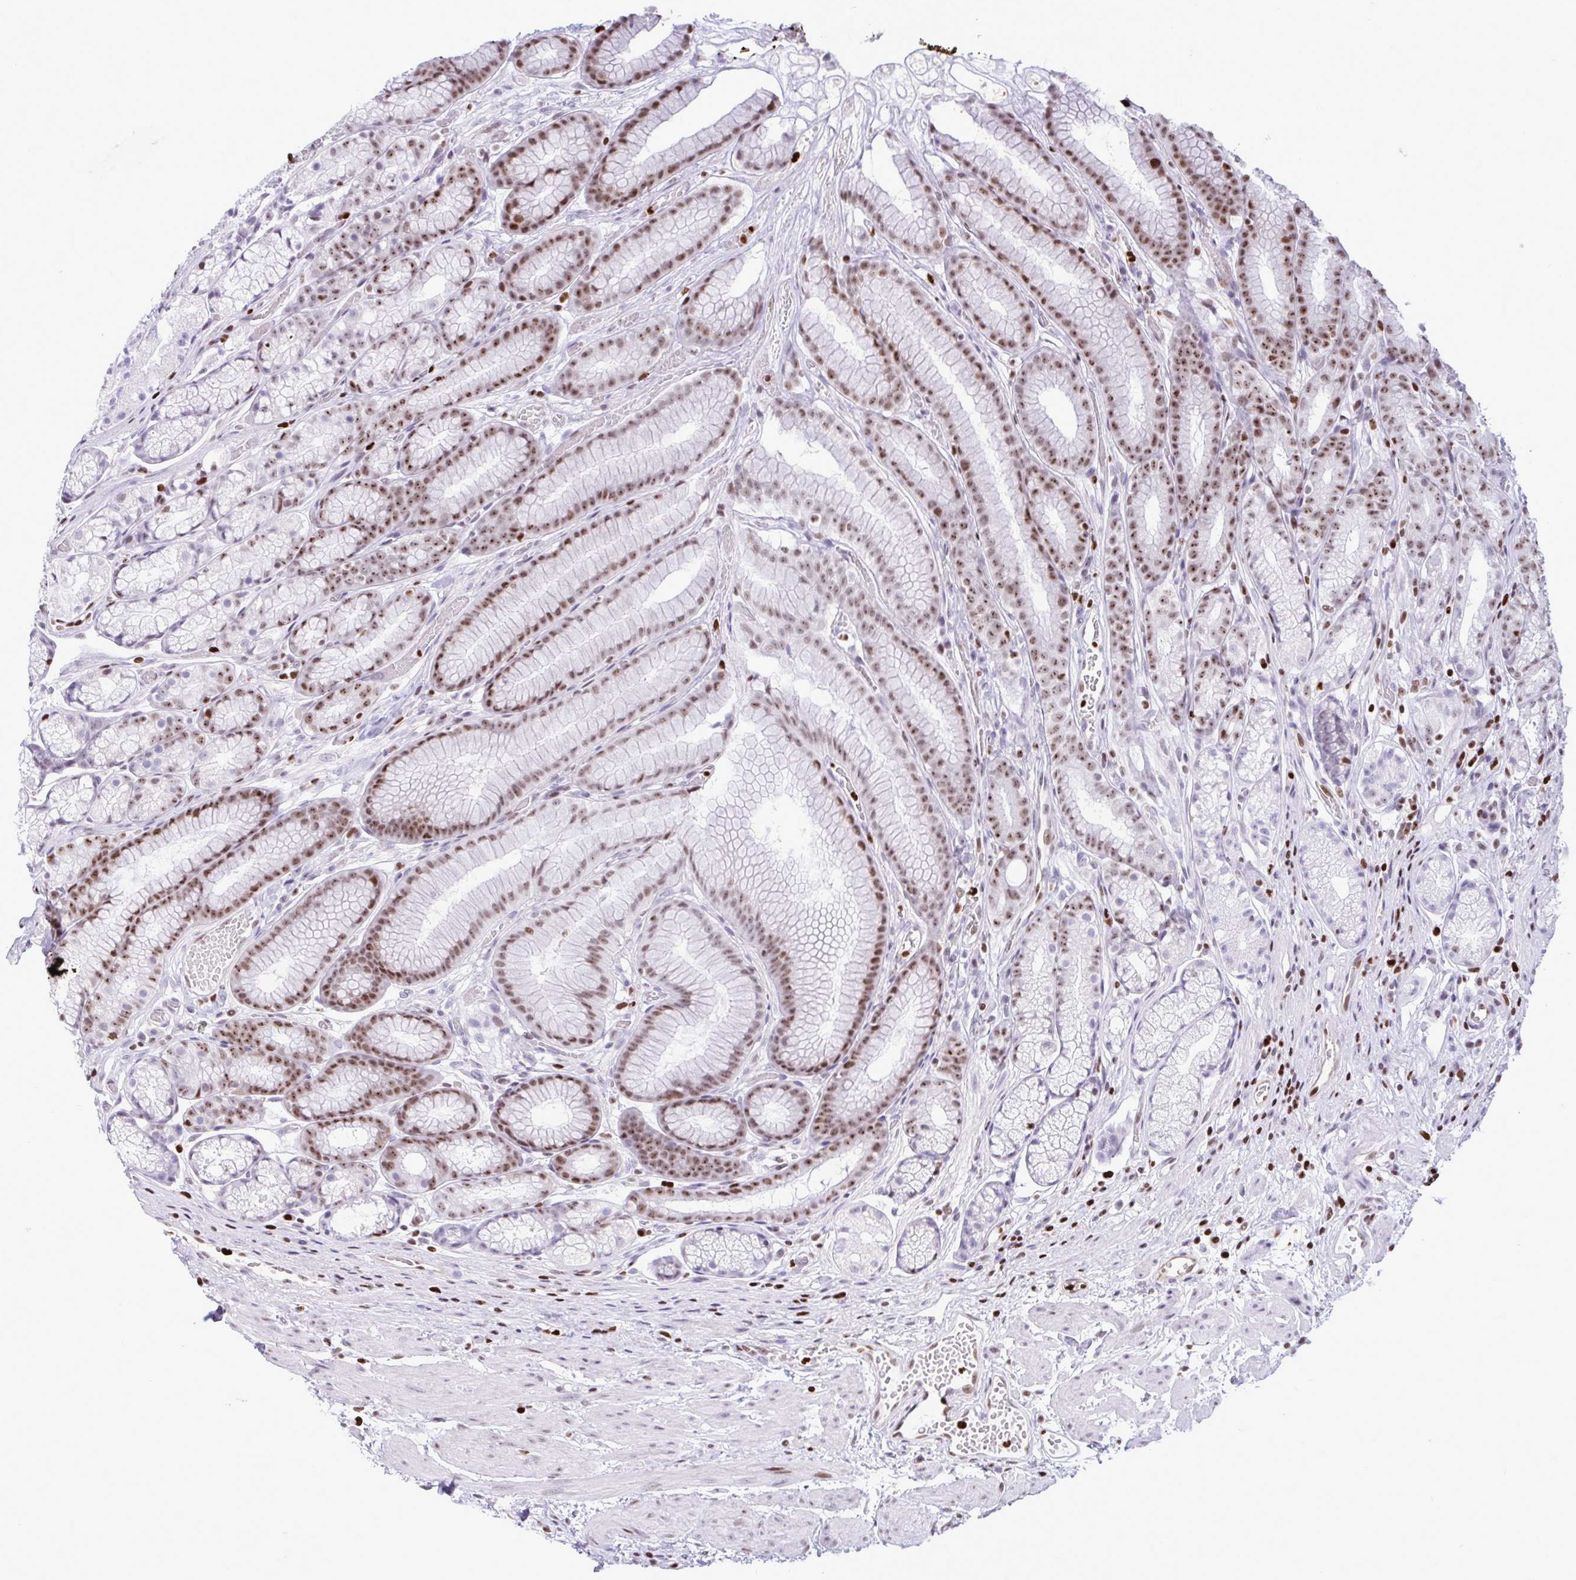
{"staining": {"intensity": "moderate", "quantity": "25%-75%", "location": "nuclear"}, "tissue": "stomach", "cell_type": "Glandular cells", "image_type": "normal", "snomed": [{"axis": "morphology", "description": "Normal tissue, NOS"}, {"axis": "topography", "description": "Smooth muscle"}, {"axis": "topography", "description": "Stomach"}], "caption": "Immunohistochemical staining of benign stomach reveals medium levels of moderate nuclear staining in approximately 25%-75% of glandular cells. (DAB (3,3'-diaminobenzidine) IHC, brown staining for protein, blue staining for nuclei).", "gene": "HMGB2", "patient": {"sex": "male", "age": 70}}